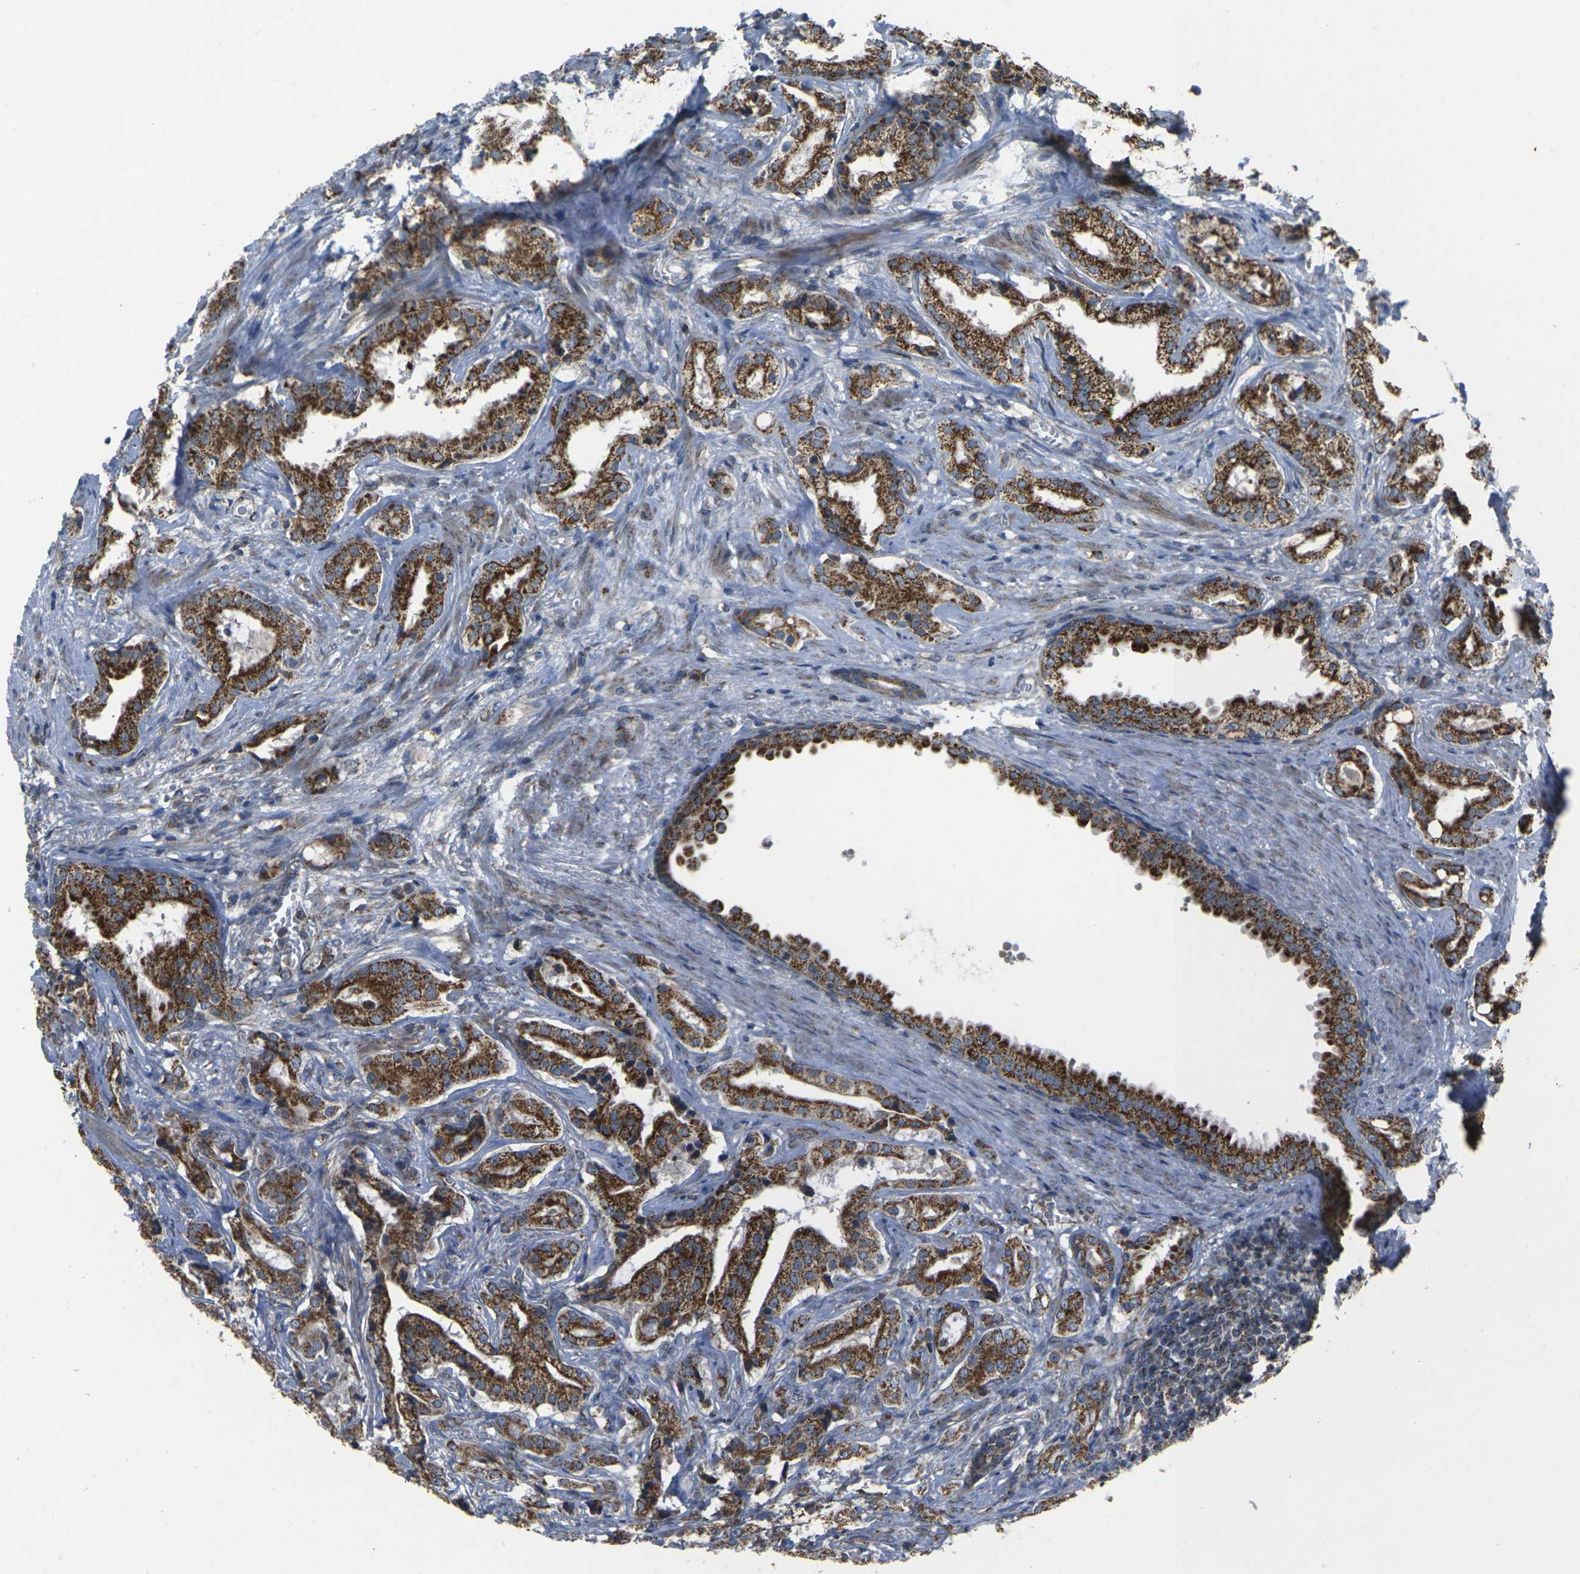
{"staining": {"intensity": "strong", "quantity": ">75%", "location": "cytoplasmic/membranous"}, "tissue": "prostate cancer", "cell_type": "Tumor cells", "image_type": "cancer", "snomed": [{"axis": "morphology", "description": "Adenocarcinoma, High grade"}, {"axis": "topography", "description": "Prostate"}], "caption": "IHC histopathology image of neoplastic tissue: prostate high-grade adenocarcinoma stained using IHC displays high levels of strong protein expression localized specifically in the cytoplasmic/membranous of tumor cells, appearing as a cytoplasmic/membranous brown color.", "gene": "TMEM120B", "patient": {"sex": "male", "age": 64}}